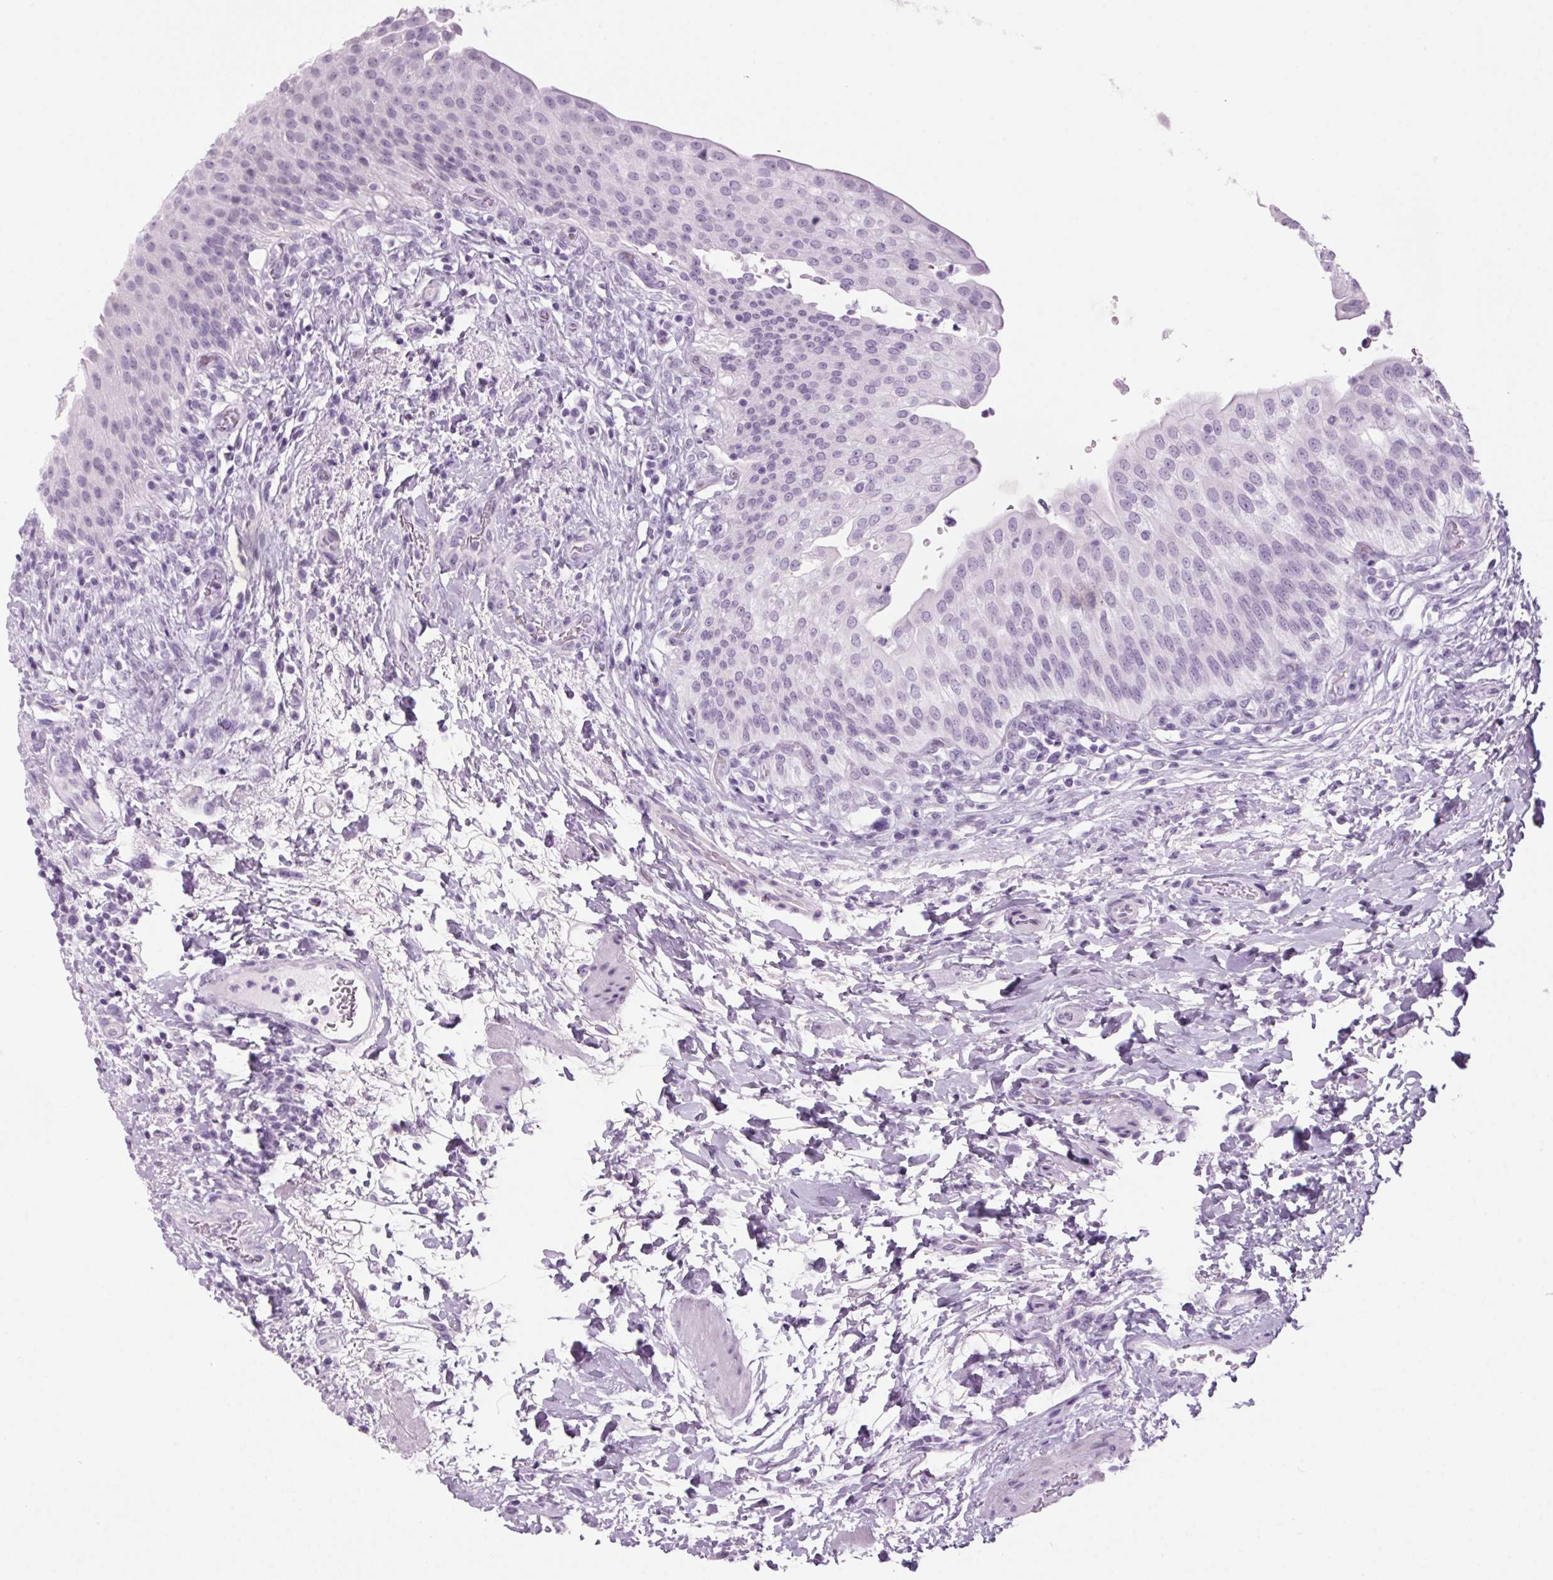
{"staining": {"intensity": "negative", "quantity": "none", "location": "none"}, "tissue": "urinary bladder", "cell_type": "Urothelial cells", "image_type": "normal", "snomed": [{"axis": "morphology", "description": "Normal tissue, NOS"}, {"axis": "topography", "description": "Urinary bladder"}, {"axis": "topography", "description": "Peripheral nerve tissue"}], "caption": "High power microscopy image of an immunohistochemistry (IHC) histopathology image of normal urinary bladder, revealing no significant expression in urothelial cells. The staining was performed using DAB to visualize the protein expression in brown, while the nuclei were stained in blue with hematoxylin (Magnification: 20x).", "gene": "PPP1R1A", "patient": {"sex": "female", "age": 60}}